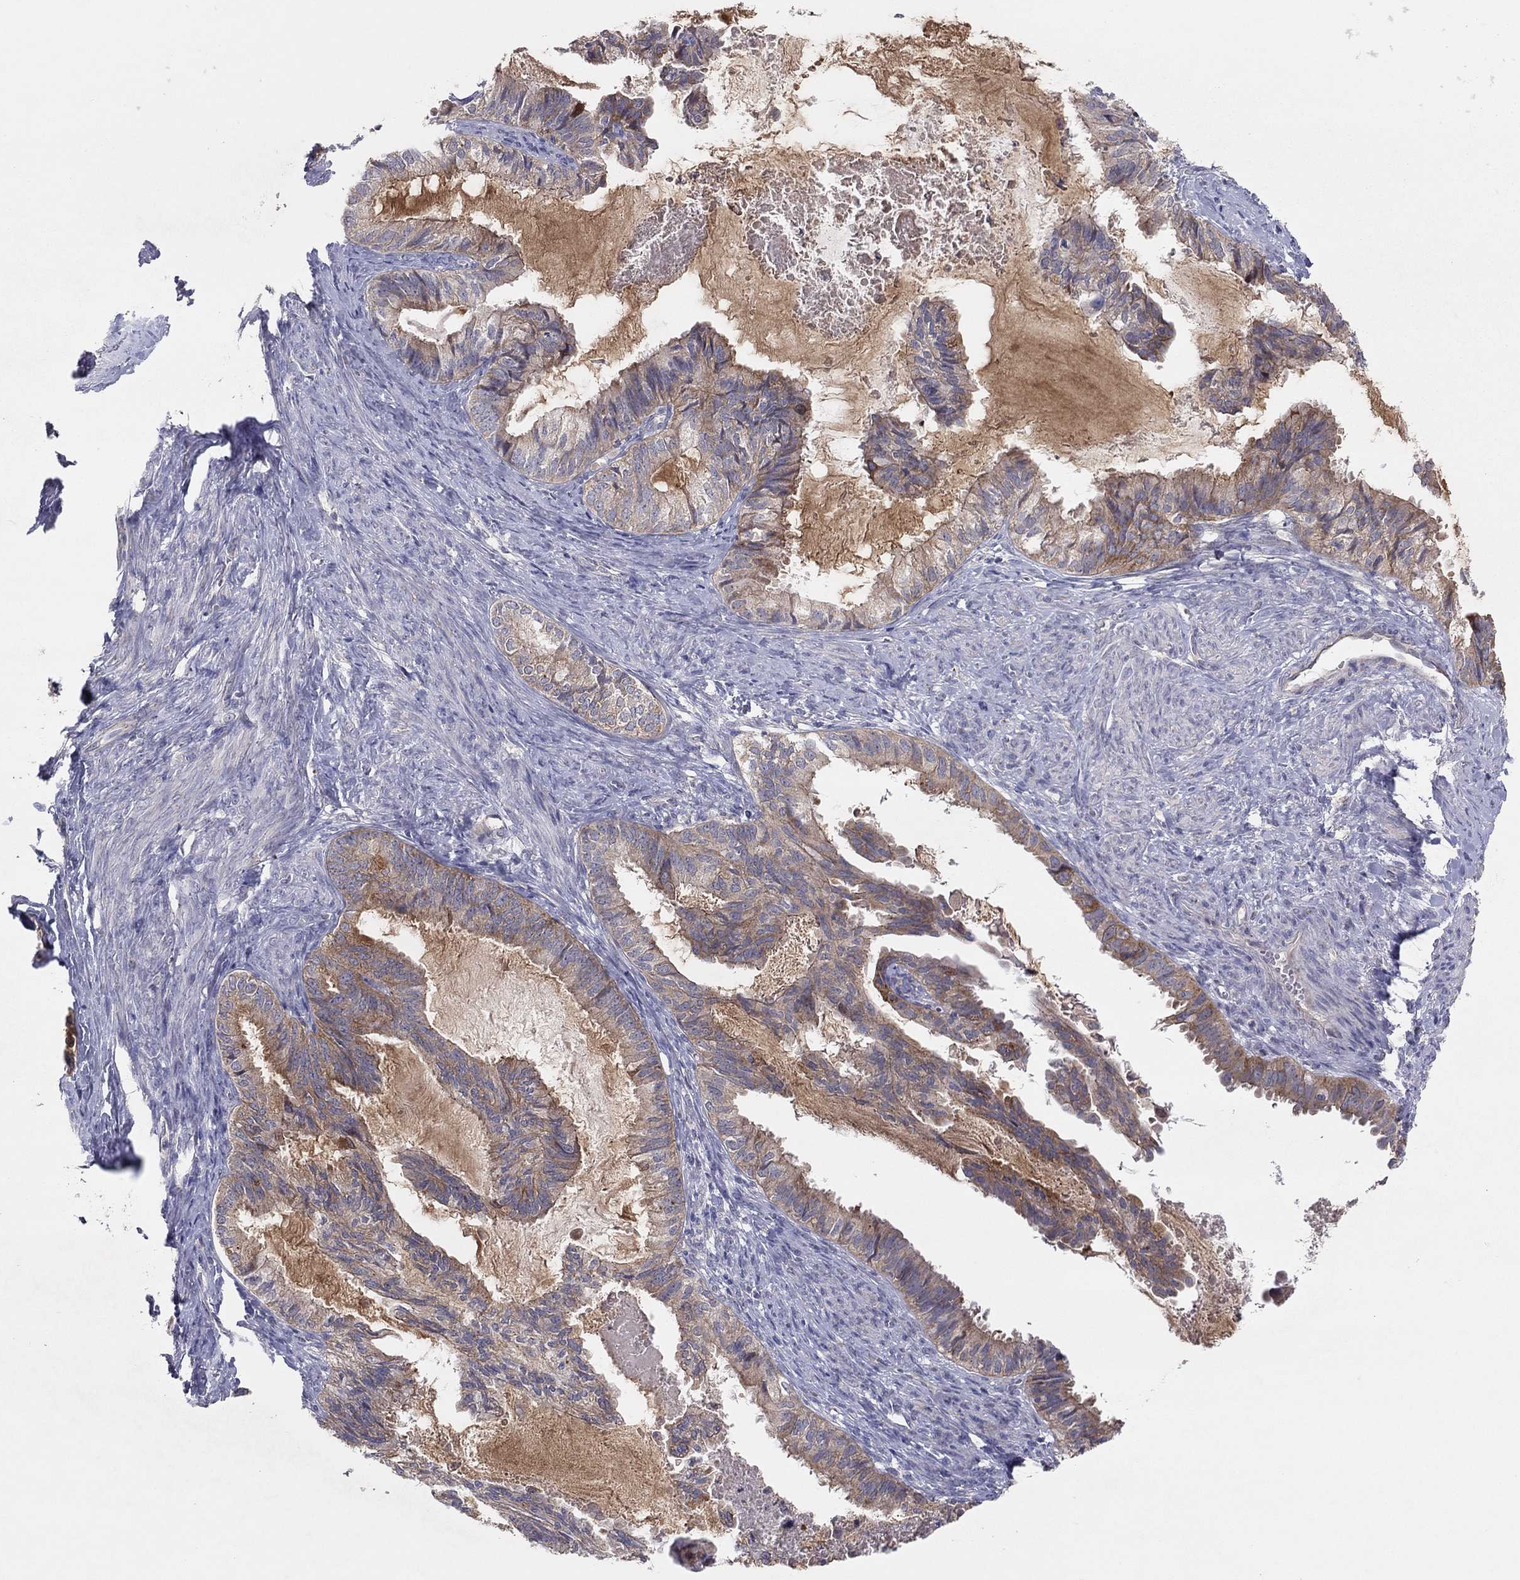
{"staining": {"intensity": "moderate", "quantity": "25%-75%", "location": "cytoplasmic/membranous"}, "tissue": "endometrial cancer", "cell_type": "Tumor cells", "image_type": "cancer", "snomed": [{"axis": "morphology", "description": "Adenocarcinoma, NOS"}, {"axis": "topography", "description": "Endometrium"}], "caption": "Human endometrial cancer stained with a protein marker displays moderate staining in tumor cells.", "gene": "CRACDL", "patient": {"sex": "female", "age": 86}}